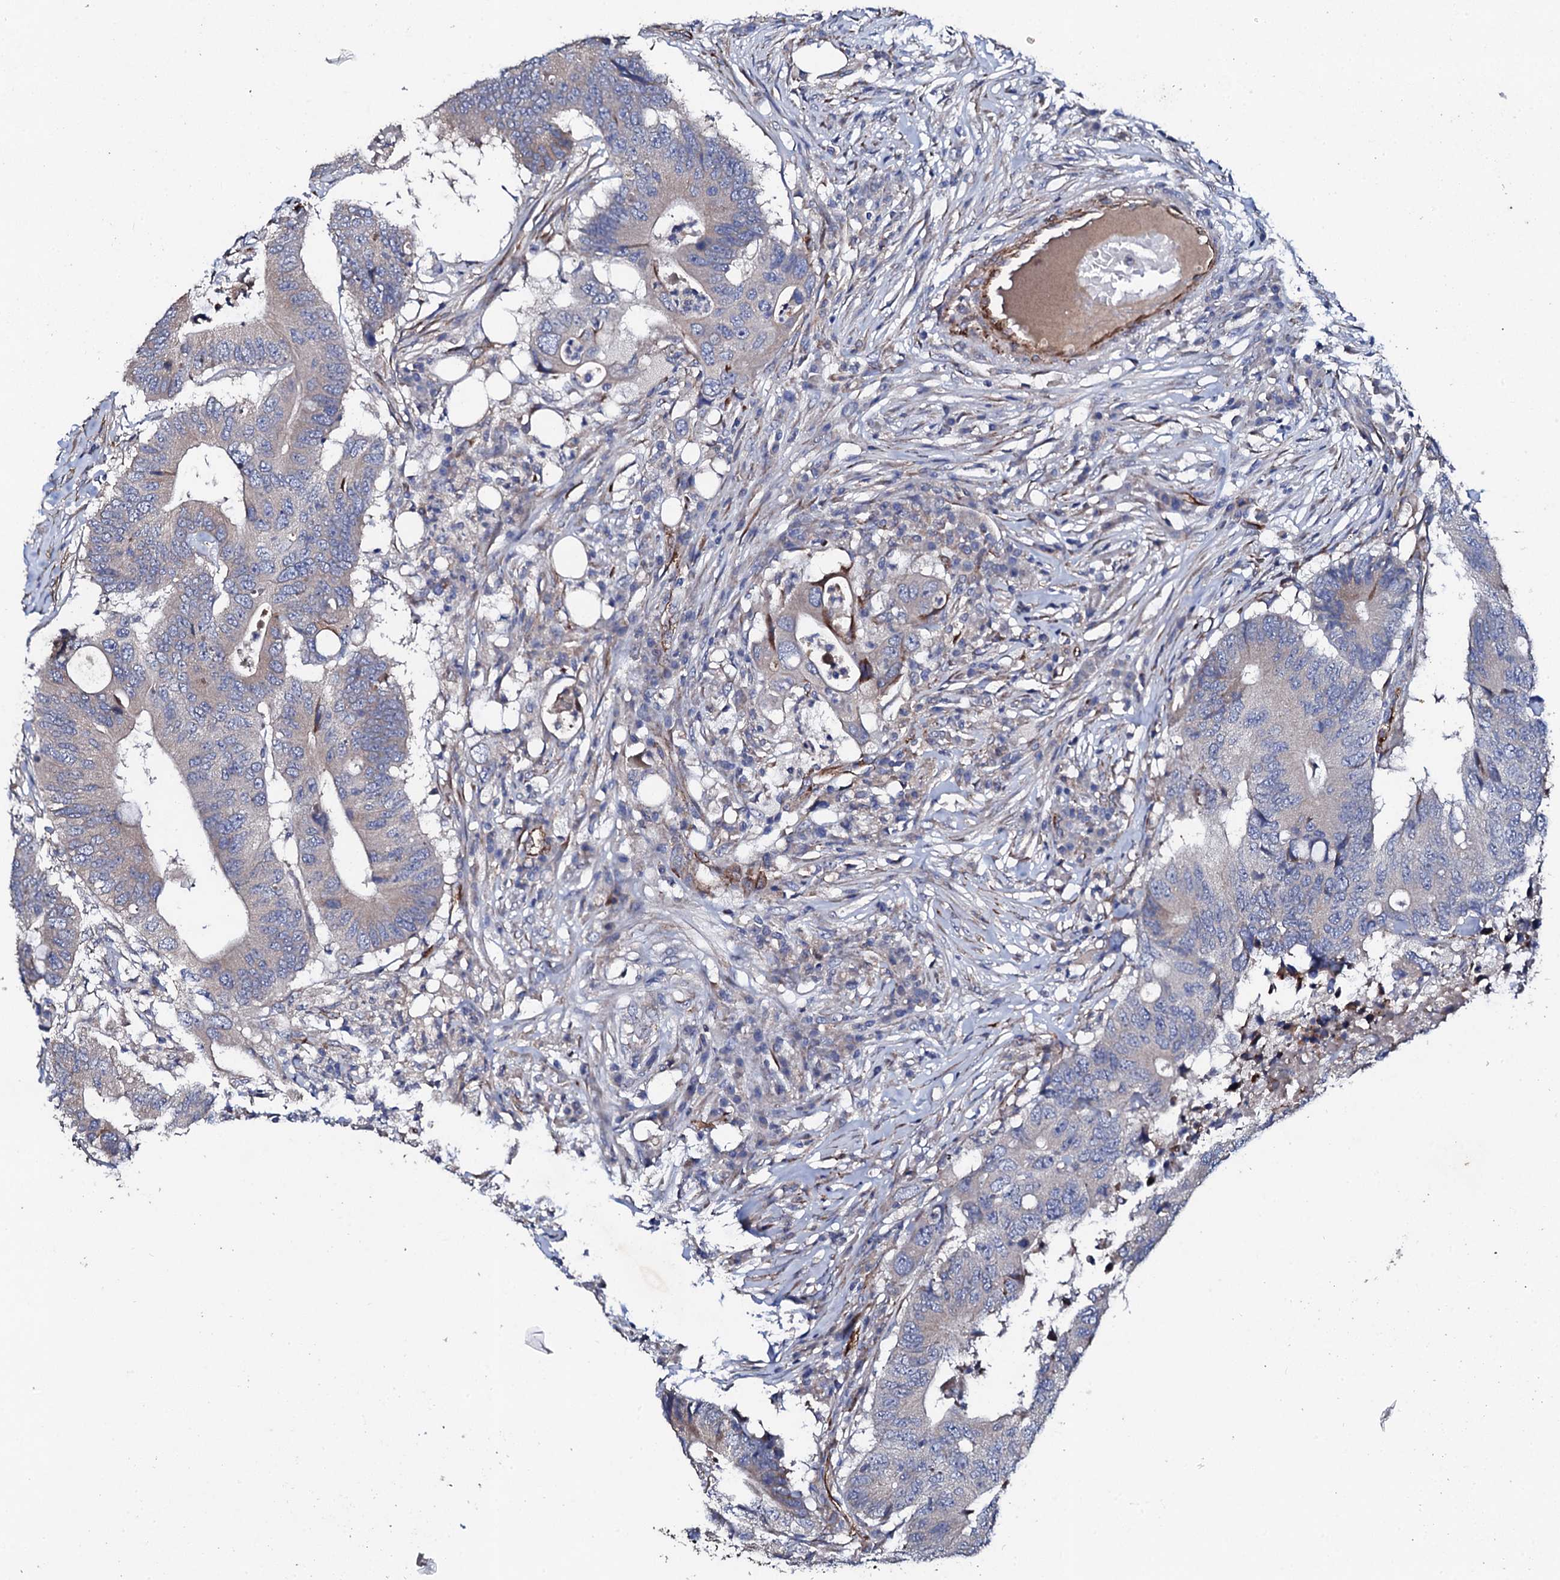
{"staining": {"intensity": "weak", "quantity": "<25%", "location": "cytoplasmic/membranous"}, "tissue": "colorectal cancer", "cell_type": "Tumor cells", "image_type": "cancer", "snomed": [{"axis": "morphology", "description": "Adenocarcinoma, NOS"}, {"axis": "topography", "description": "Colon"}], "caption": "A photomicrograph of adenocarcinoma (colorectal) stained for a protein shows no brown staining in tumor cells.", "gene": "DBX1", "patient": {"sex": "male", "age": 71}}